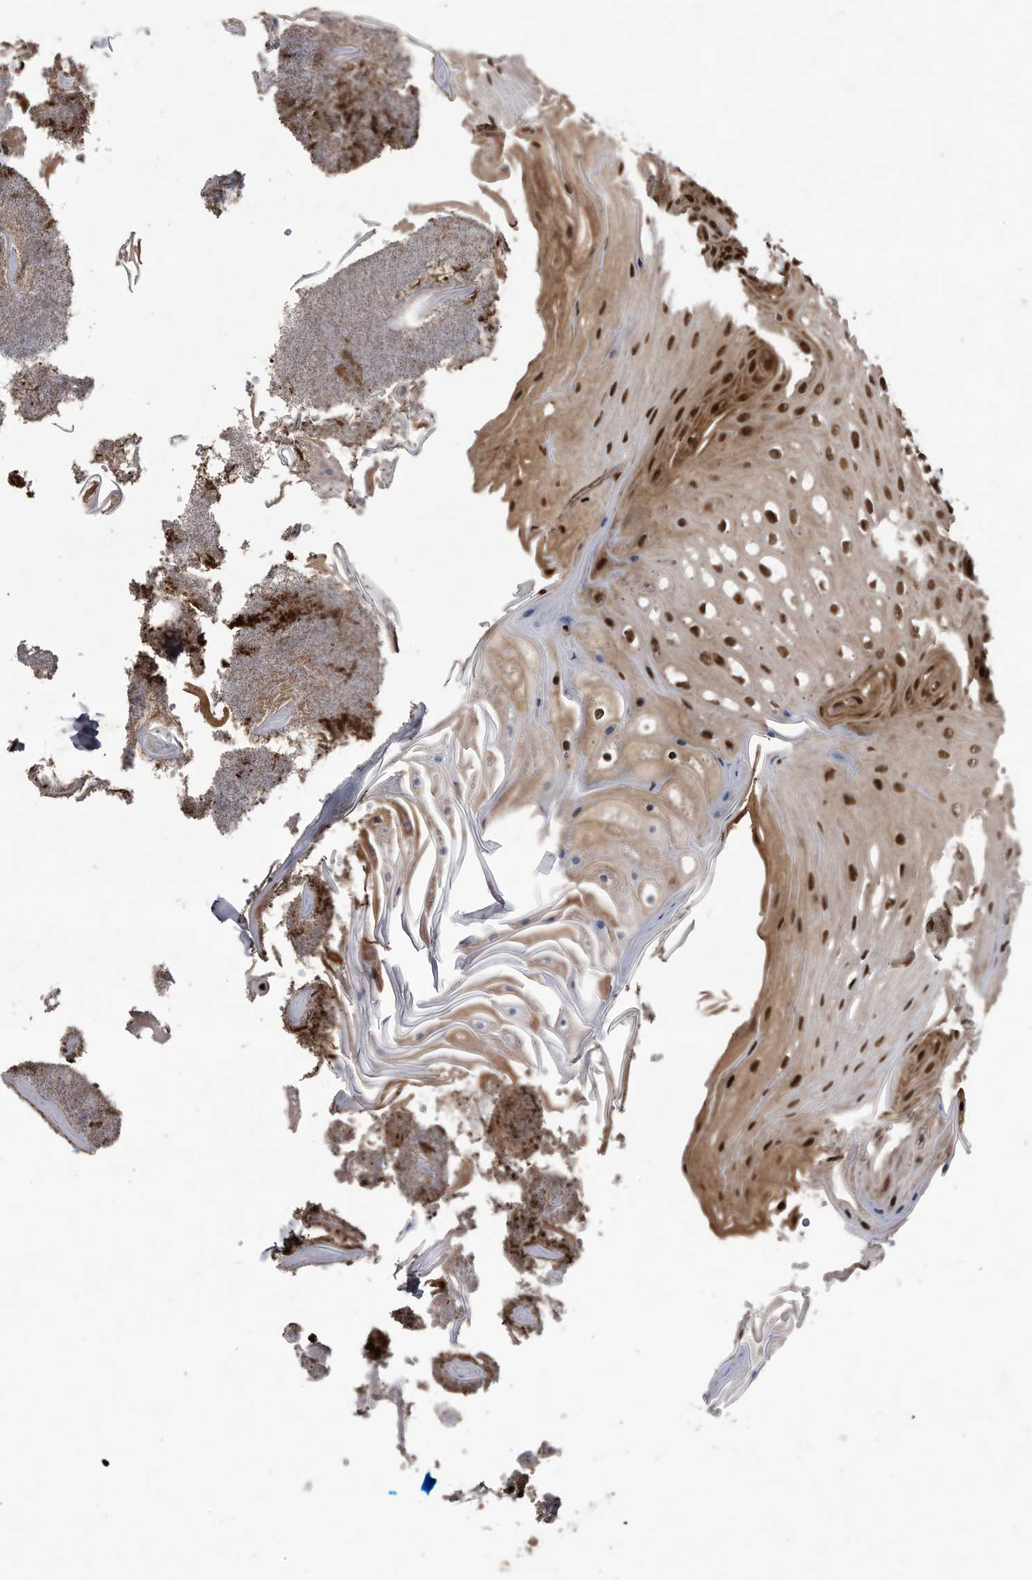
{"staining": {"intensity": "strong", "quantity": ">75%", "location": "cytoplasmic/membranous,nuclear"}, "tissue": "oral mucosa", "cell_type": "Squamous epithelial cells", "image_type": "normal", "snomed": [{"axis": "morphology", "description": "Normal tissue, NOS"}, {"axis": "morphology", "description": "Squamous cell carcinoma, NOS"}, {"axis": "topography", "description": "Skeletal muscle"}, {"axis": "topography", "description": "Oral tissue"}, {"axis": "topography", "description": "Salivary gland"}, {"axis": "topography", "description": "Head-Neck"}], "caption": "Oral mucosa stained with DAB (3,3'-diaminobenzidine) immunohistochemistry (IHC) demonstrates high levels of strong cytoplasmic/membranous,nuclear positivity in approximately >75% of squamous epithelial cells.", "gene": "RAD23B", "patient": {"sex": "male", "age": 54}}